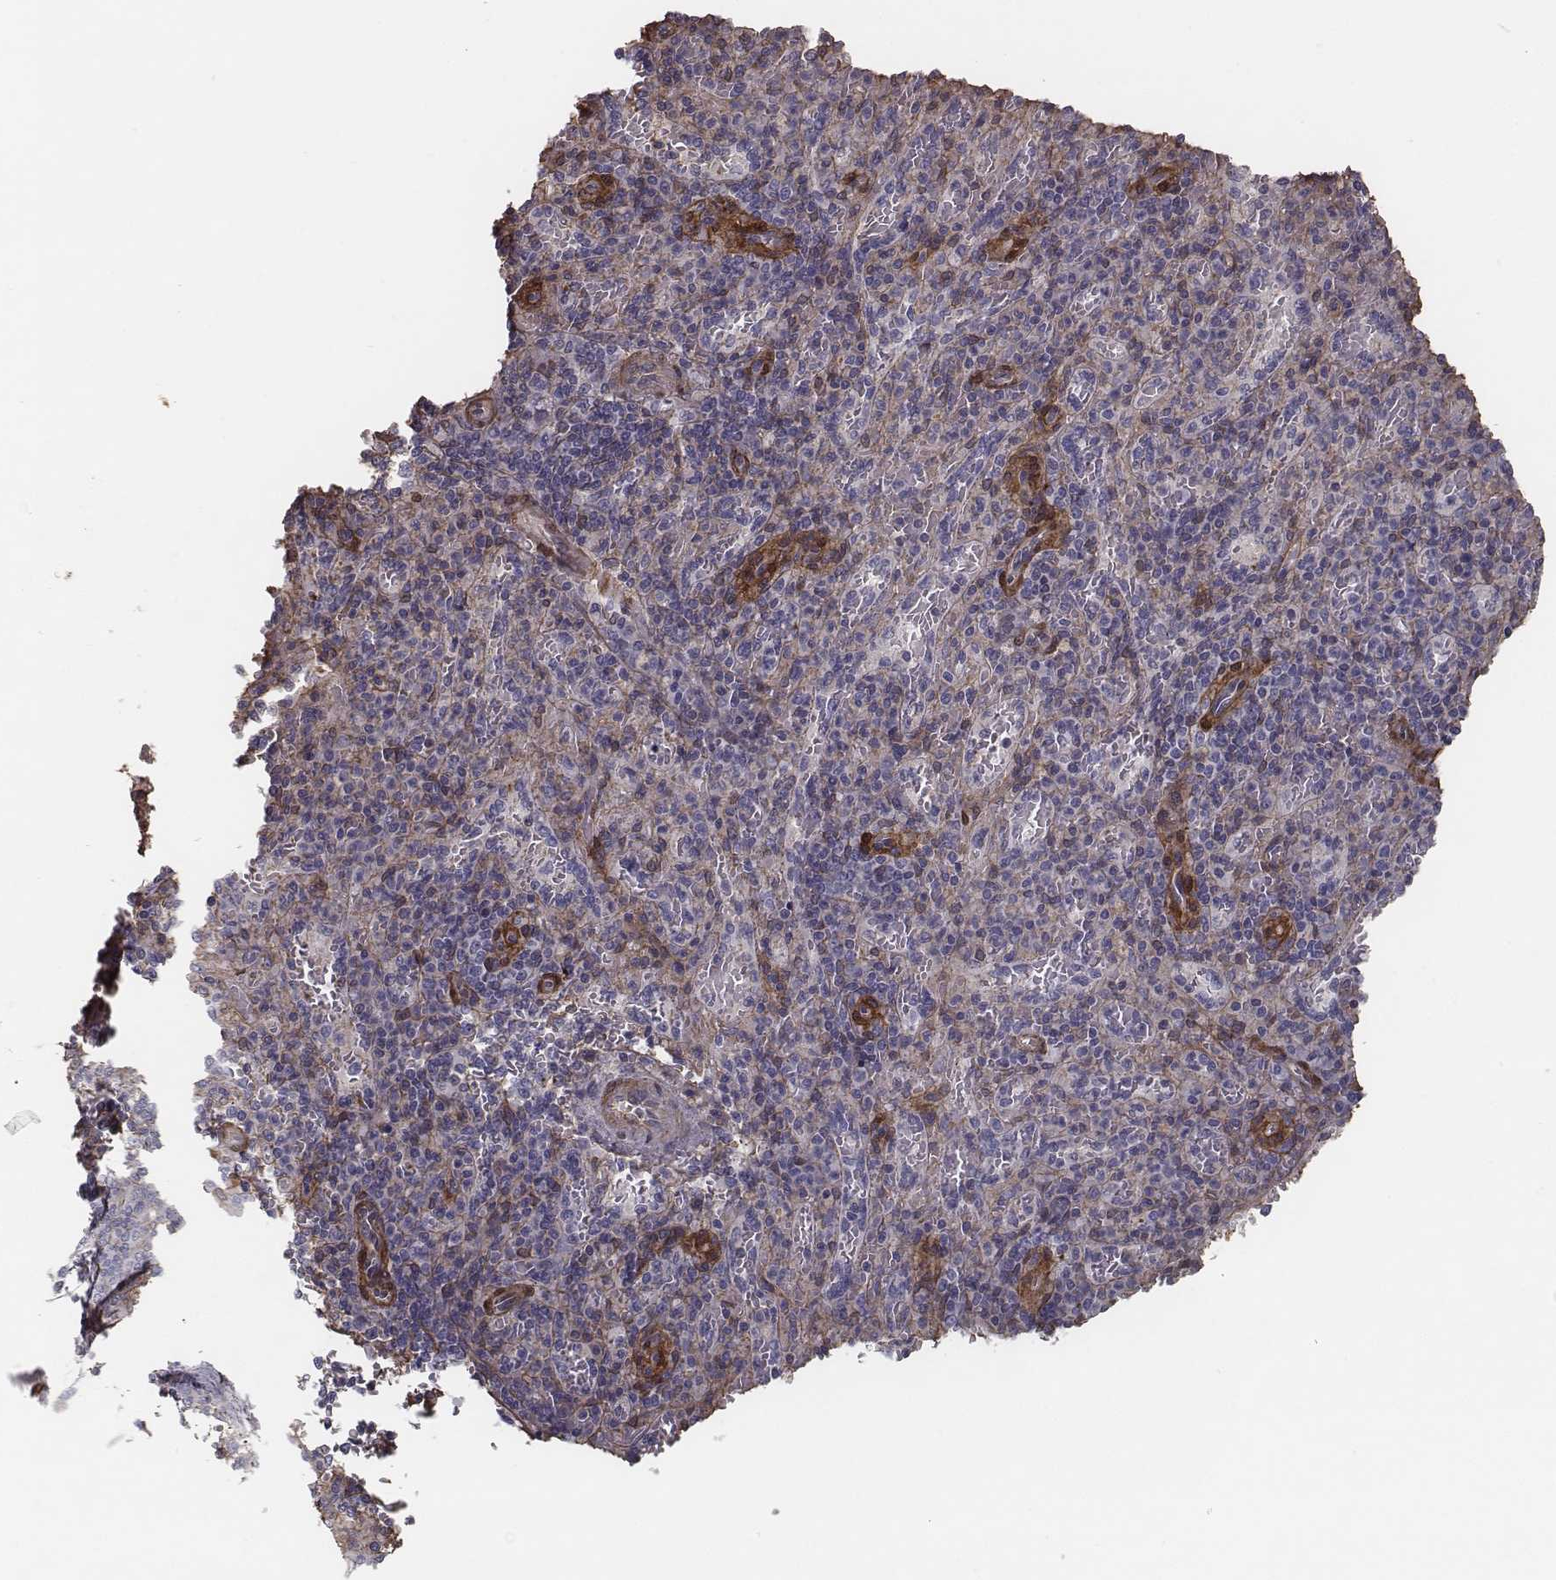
{"staining": {"intensity": "negative", "quantity": "none", "location": "none"}, "tissue": "spleen", "cell_type": "Cells in red pulp", "image_type": "normal", "snomed": [{"axis": "morphology", "description": "Normal tissue, NOS"}, {"axis": "topography", "description": "Spleen"}], "caption": "DAB immunohistochemical staining of benign human spleen reveals no significant expression in cells in red pulp. (Stains: DAB immunohistochemistry (IHC) with hematoxylin counter stain, Microscopy: brightfield microscopy at high magnification).", "gene": "ISYNA1", "patient": {"sex": "female", "age": 74}}